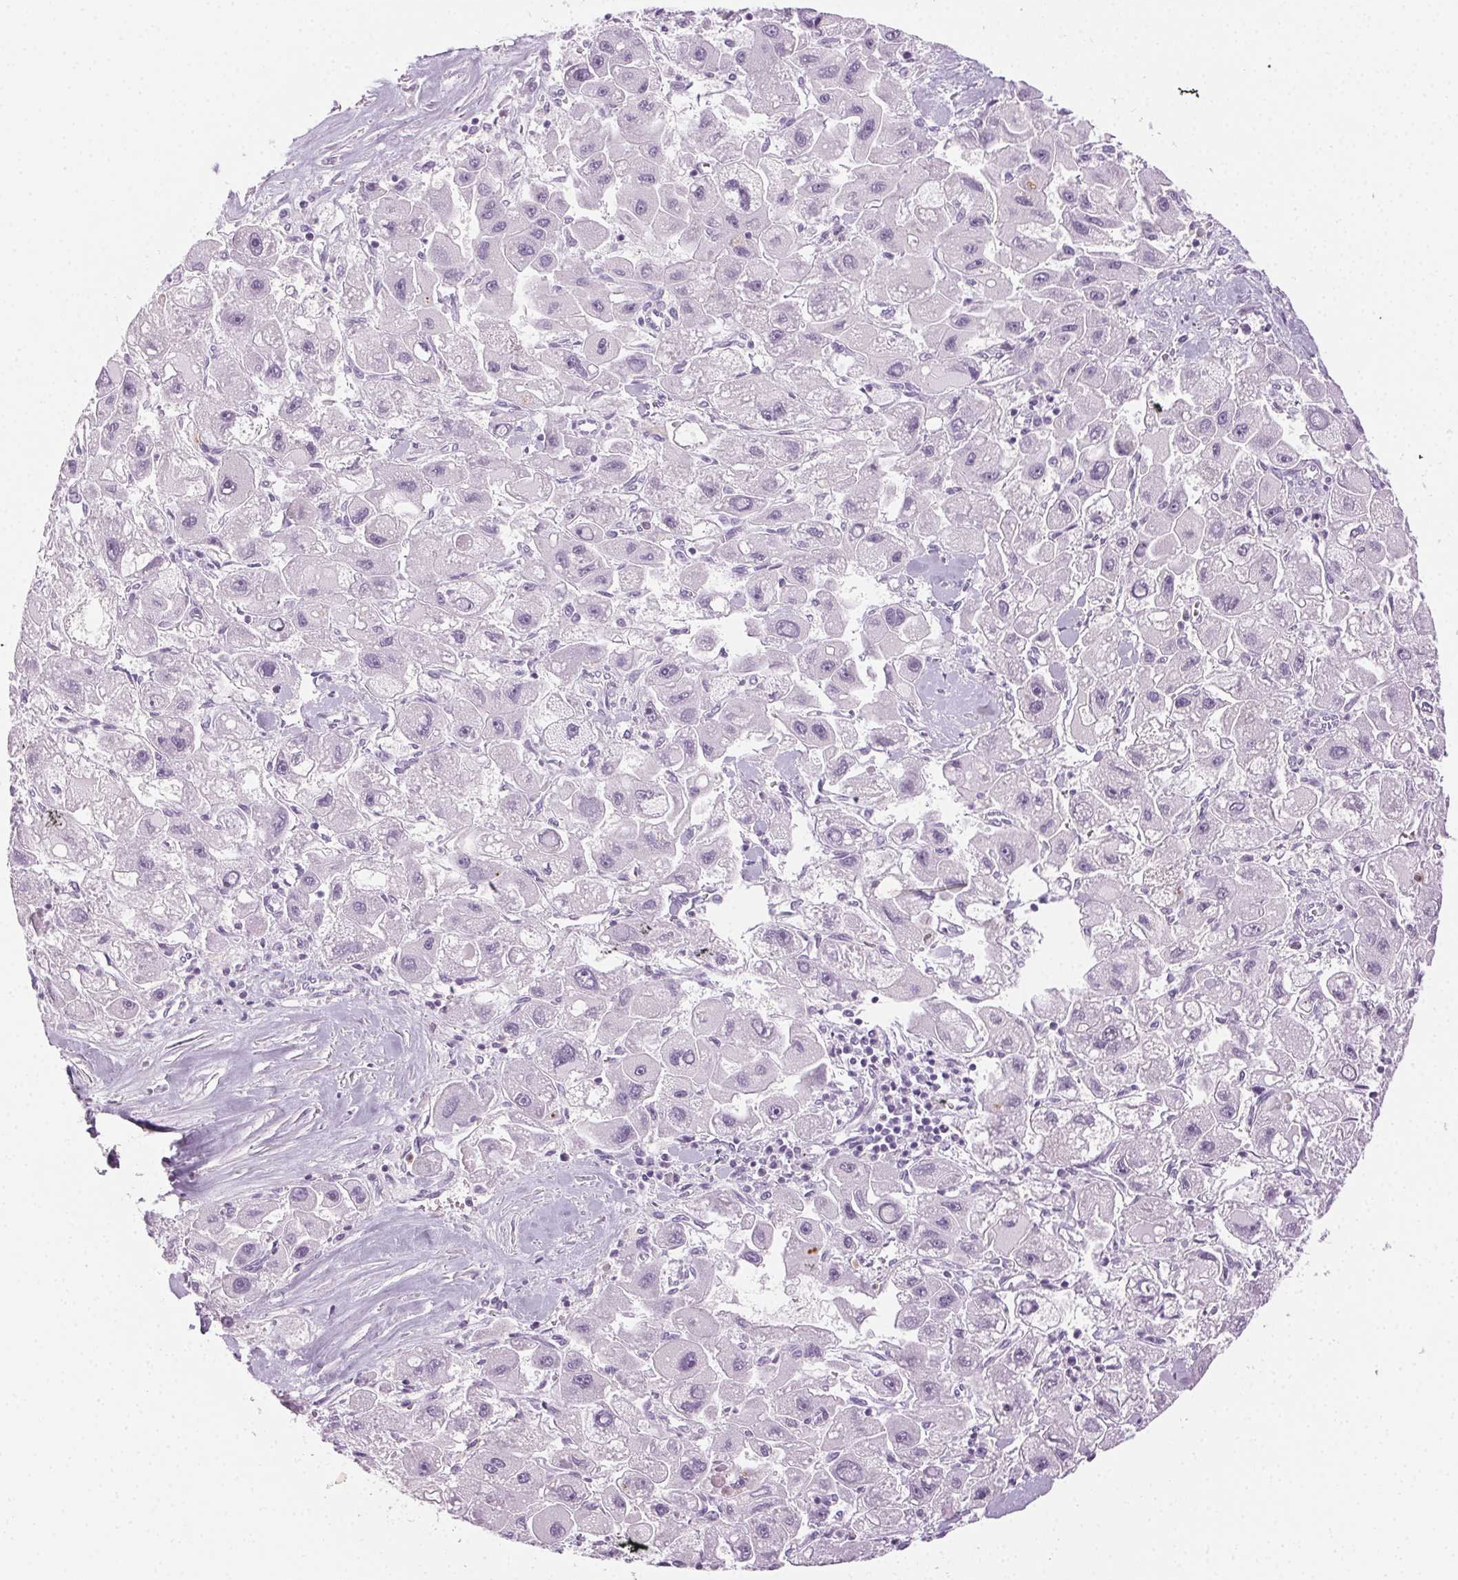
{"staining": {"intensity": "negative", "quantity": "none", "location": "none"}, "tissue": "liver cancer", "cell_type": "Tumor cells", "image_type": "cancer", "snomed": [{"axis": "morphology", "description": "Carcinoma, Hepatocellular, NOS"}, {"axis": "topography", "description": "Liver"}], "caption": "The micrograph shows no staining of tumor cells in hepatocellular carcinoma (liver).", "gene": "MPO", "patient": {"sex": "male", "age": 24}}